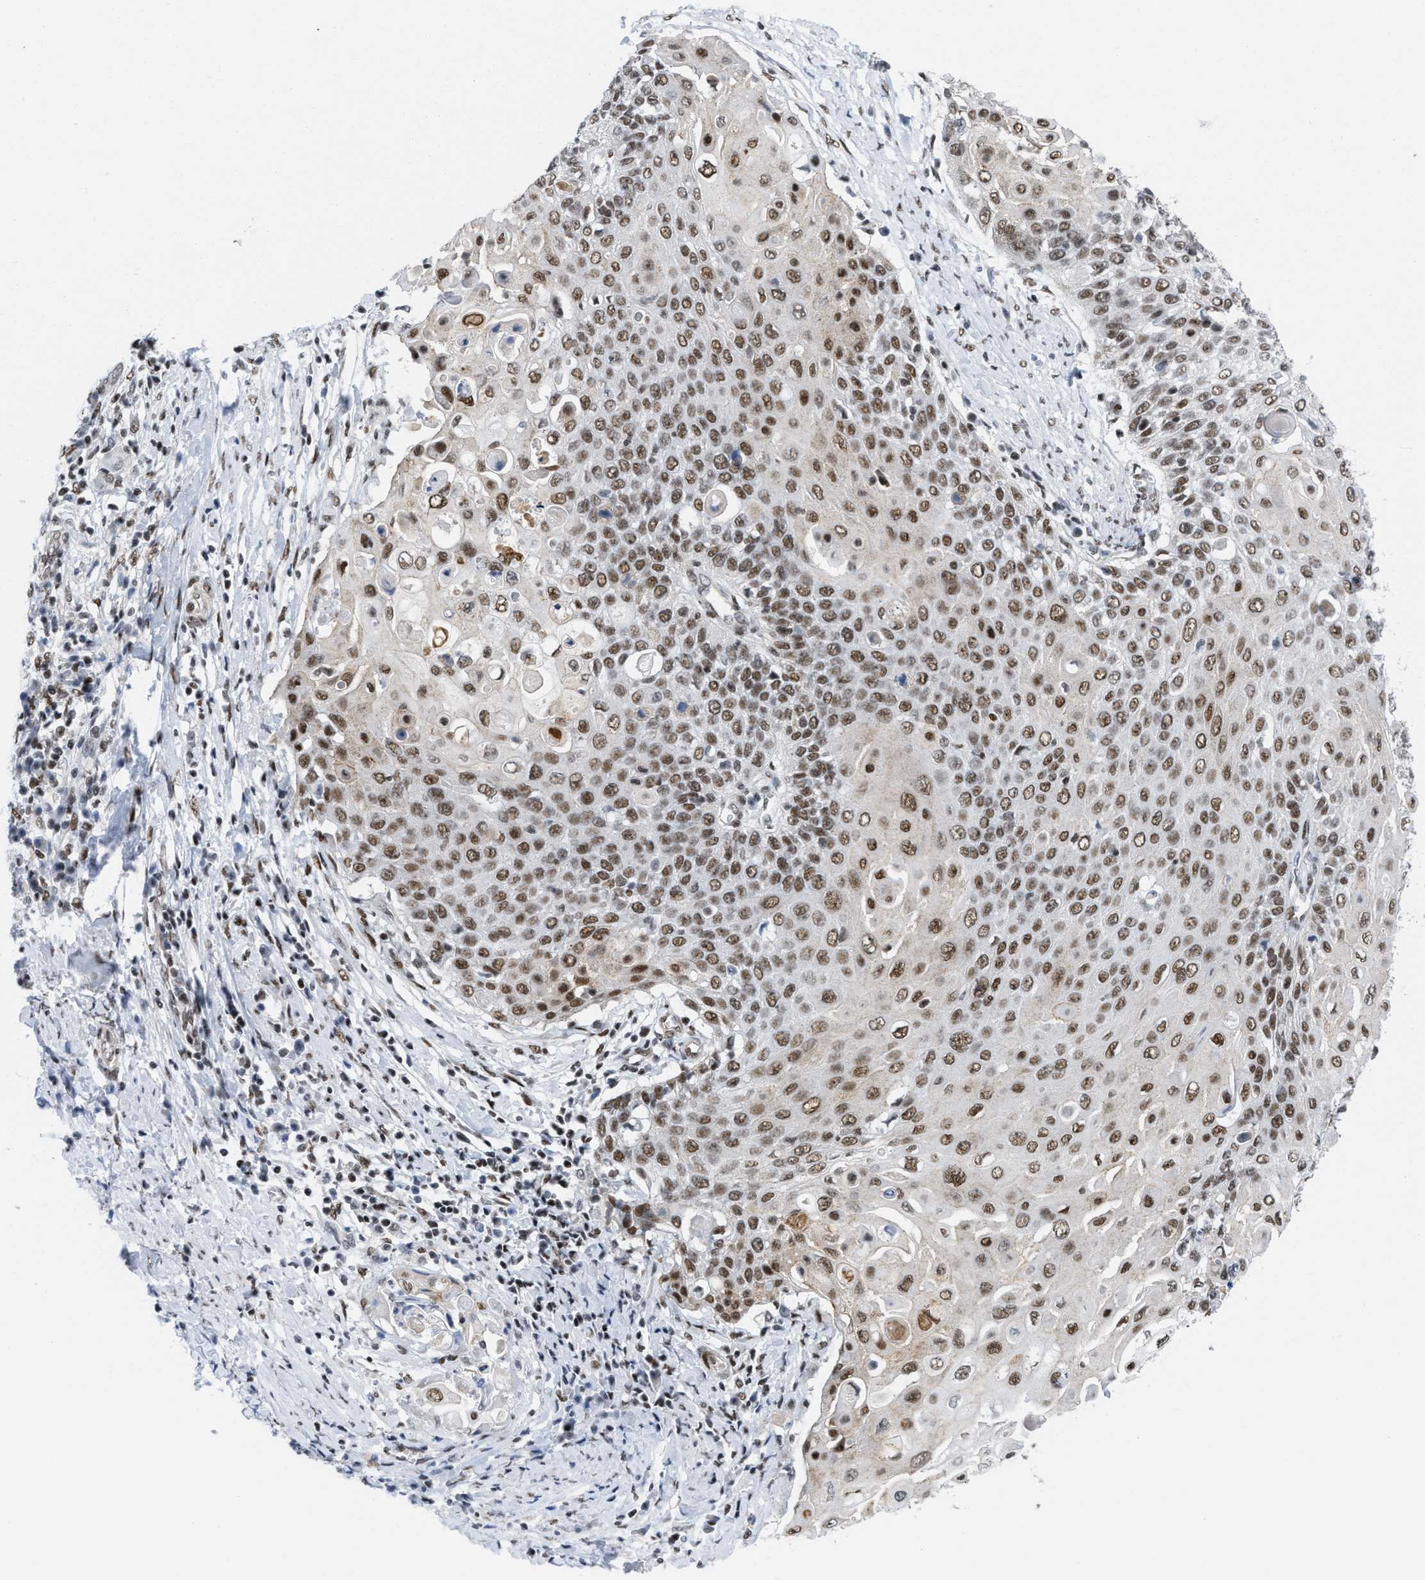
{"staining": {"intensity": "moderate", "quantity": ">75%", "location": "nuclear"}, "tissue": "cervical cancer", "cell_type": "Tumor cells", "image_type": "cancer", "snomed": [{"axis": "morphology", "description": "Squamous cell carcinoma, NOS"}, {"axis": "topography", "description": "Cervix"}], "caption": "A brown stain shows moderate nuclear expression of a protein in human cervical cancer (squamous cell carcinoma) tumor cells.", "gene": "MIER1", "patient": {"sex": "female", "age": 39}}